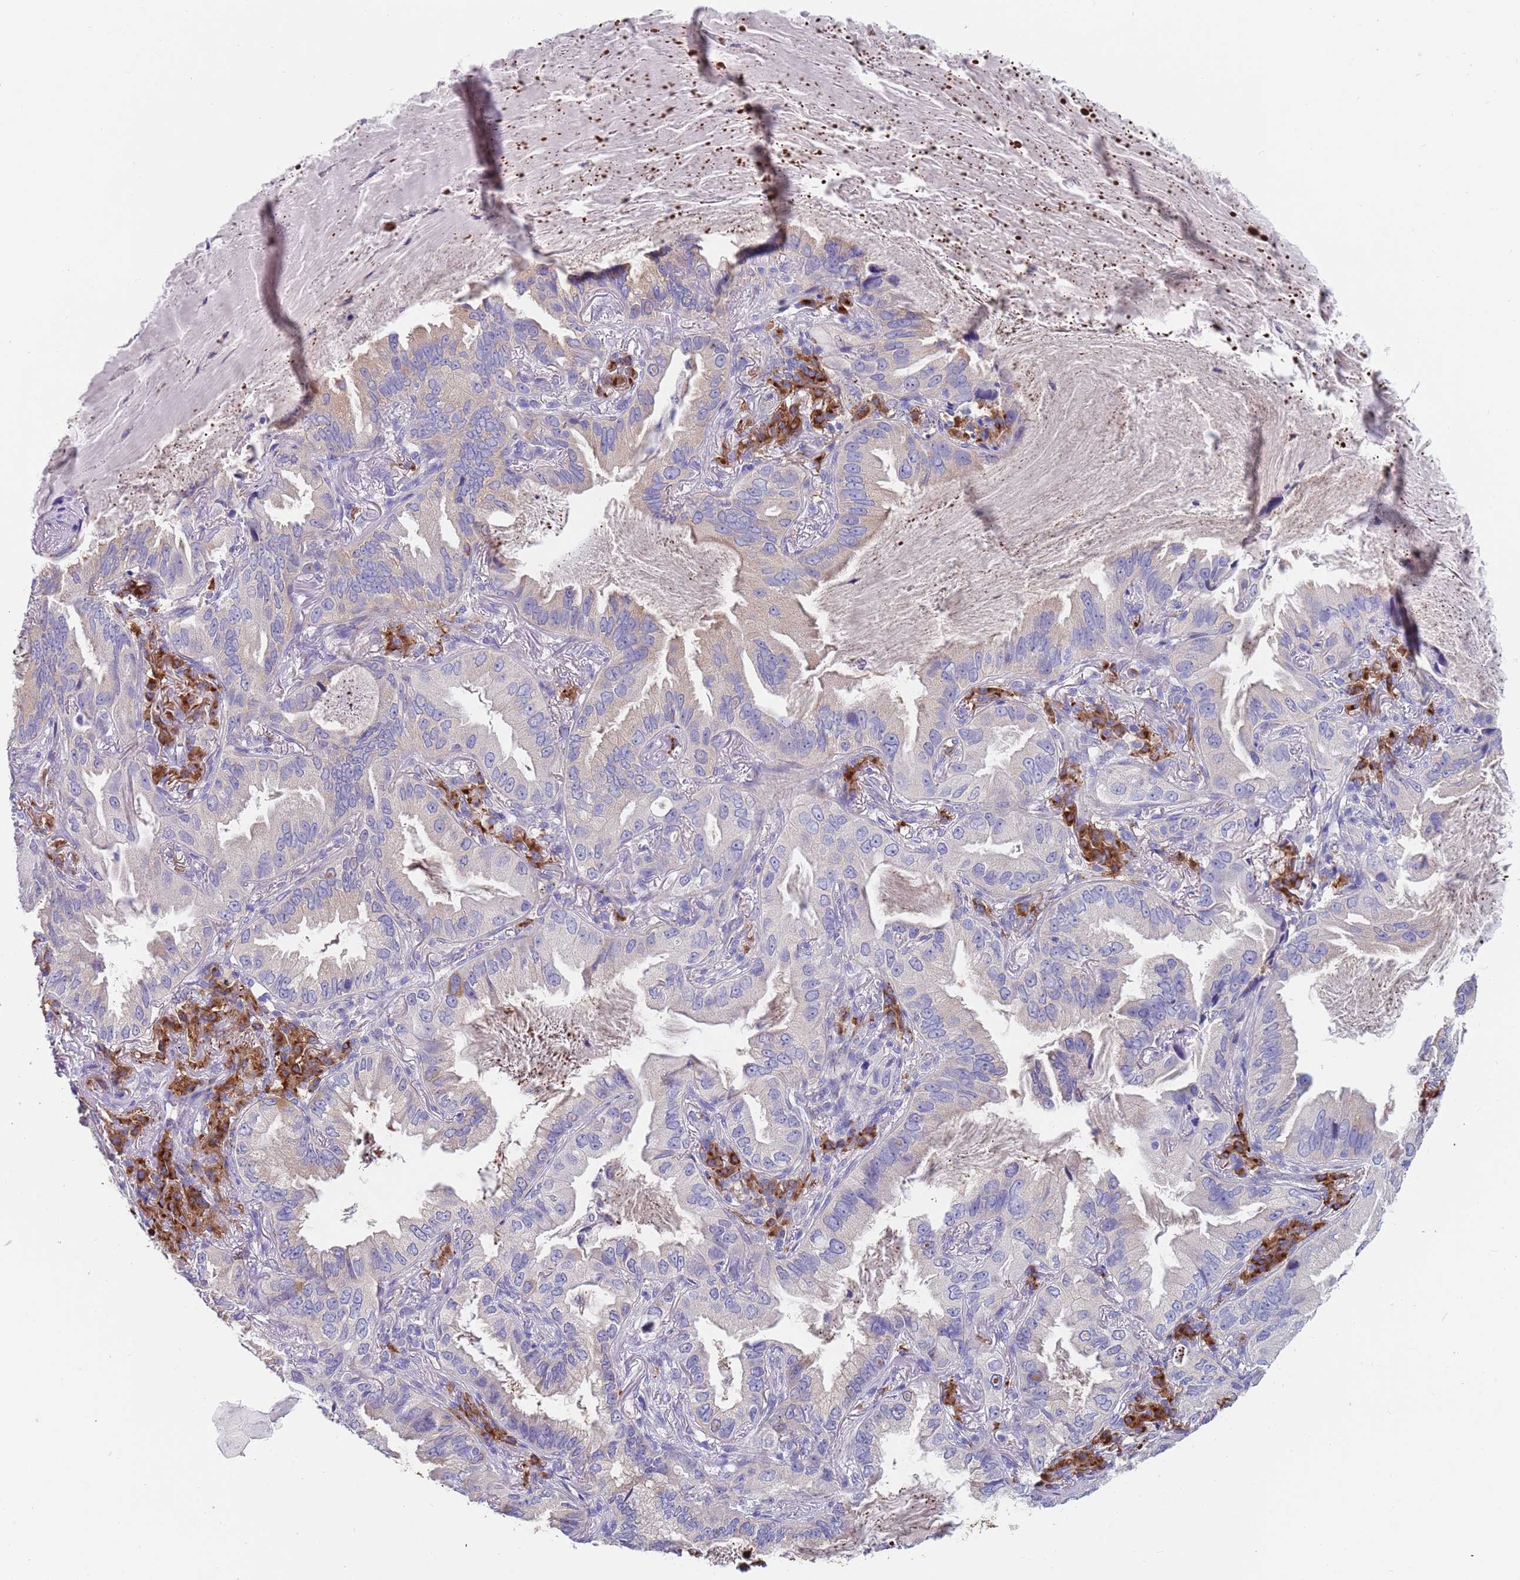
{"staining": {"intensity": "negative", "quantity": "none", "location": "none"}, "tissue": "lung cancer", "cell_type": "Tumor cells", "image_type": "cancer", "snomed": [{"axis": "morphology", "description": "Adenocarcinoma, NOS"}, {"axis": "topography", "description": "Lung"}], "caption": "Protein analysis of lung adenocarcinoma reveals no significant staining in tumor cells. Nuclei are stained in blue.", "gene": "TYW1", "patient": {"sex": "female", "age": 69}}